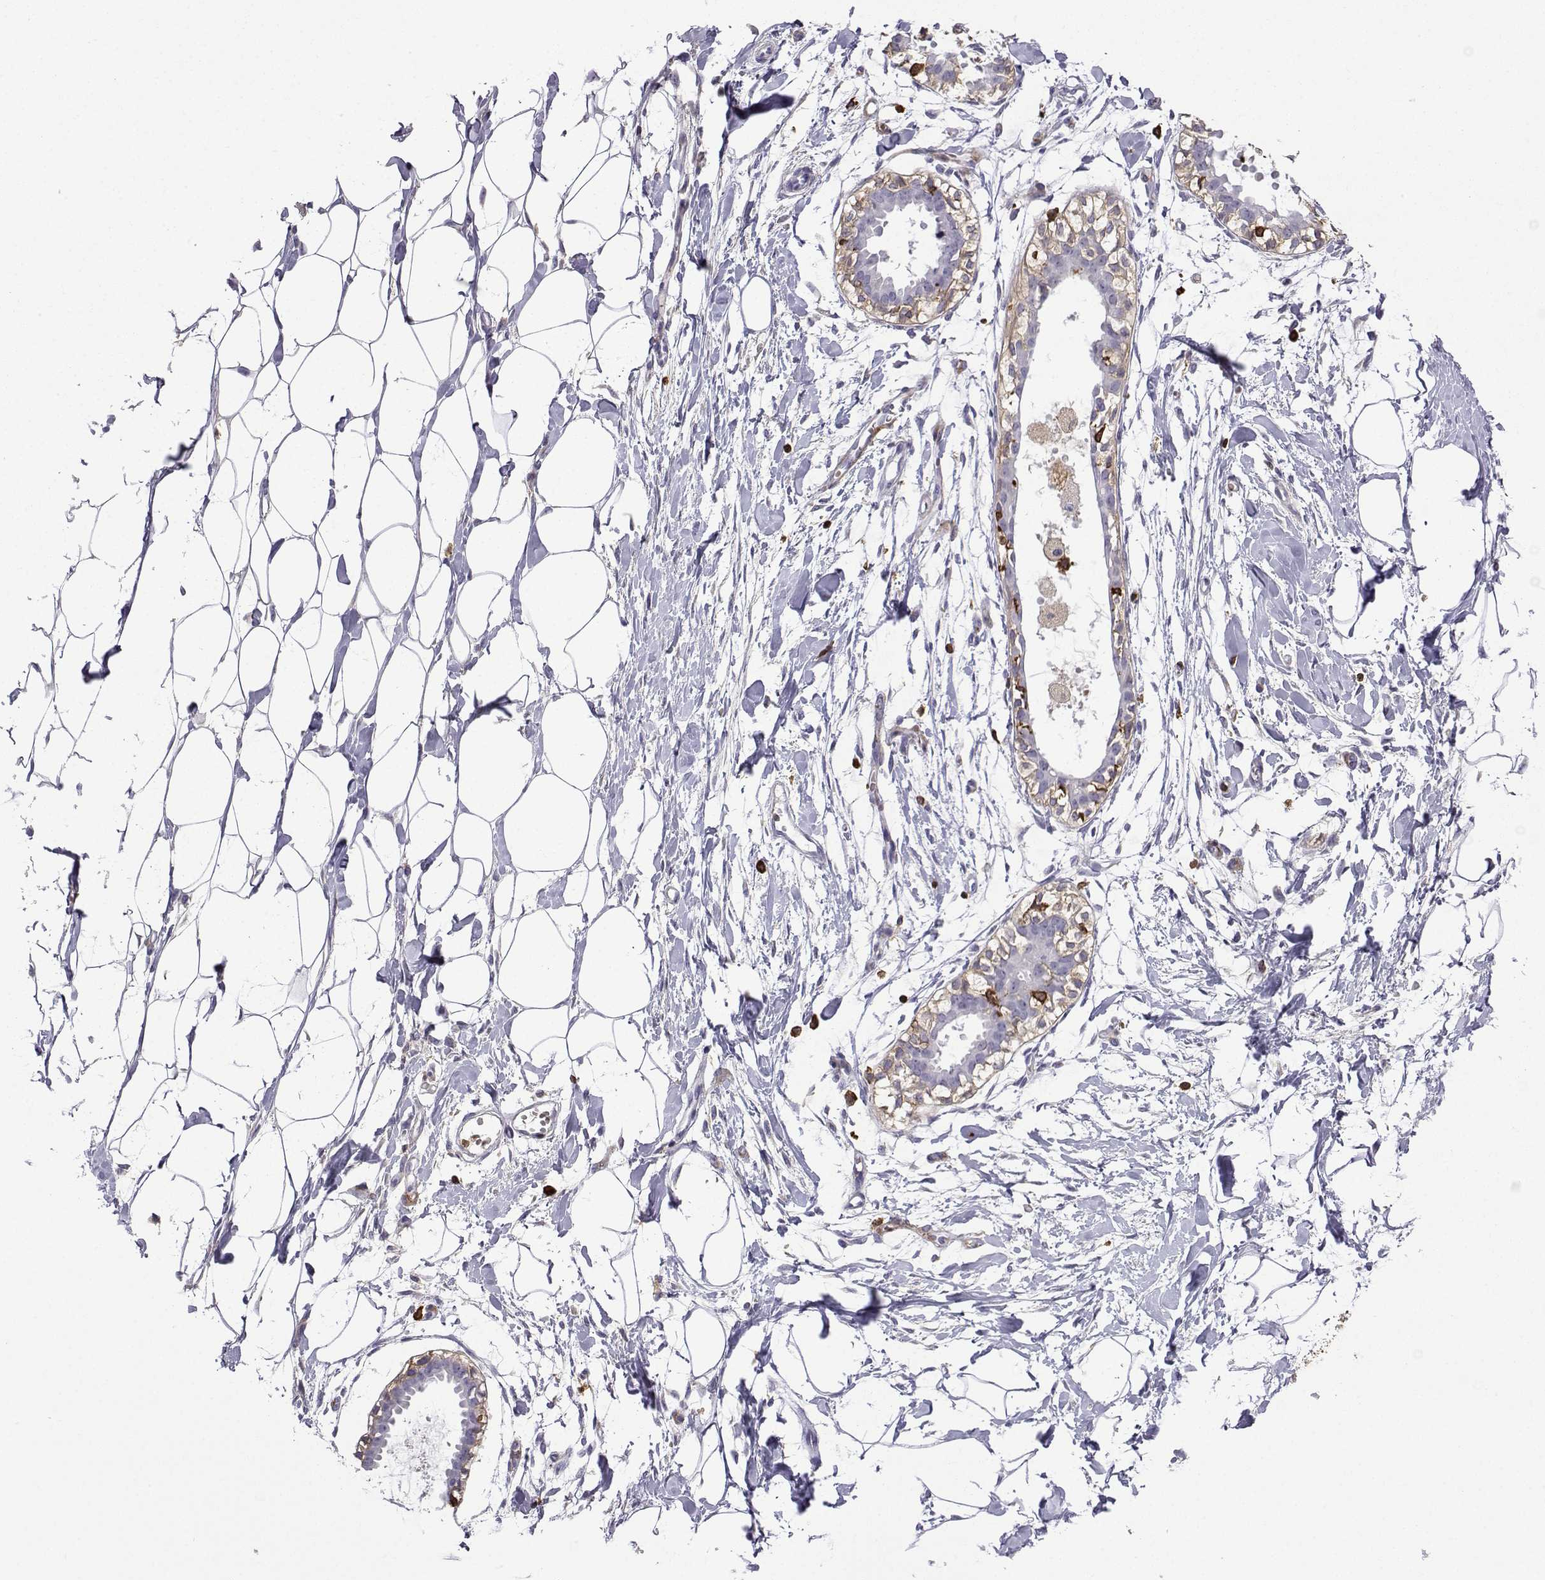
{"staining": {"intensity": "negative", "quantity": "none", "location": "none"}, "tissue": "breast", "cell_type": "Adipocytes", "image_type": "normal", "snomed": [{"axis": "morphology", "description": "Normal tissue, NOS"}, {"axis": "topography", "description": "Breast"}], "caption": "Micrograph shows no significant protein positivity in adipocytes of benign breast. (DAB immunohistochemistry (IHC) visualized using brightfield microscopy, high magnification).", "gene": "DOCK10", "patient": {"sex": "female", "age": 49}}